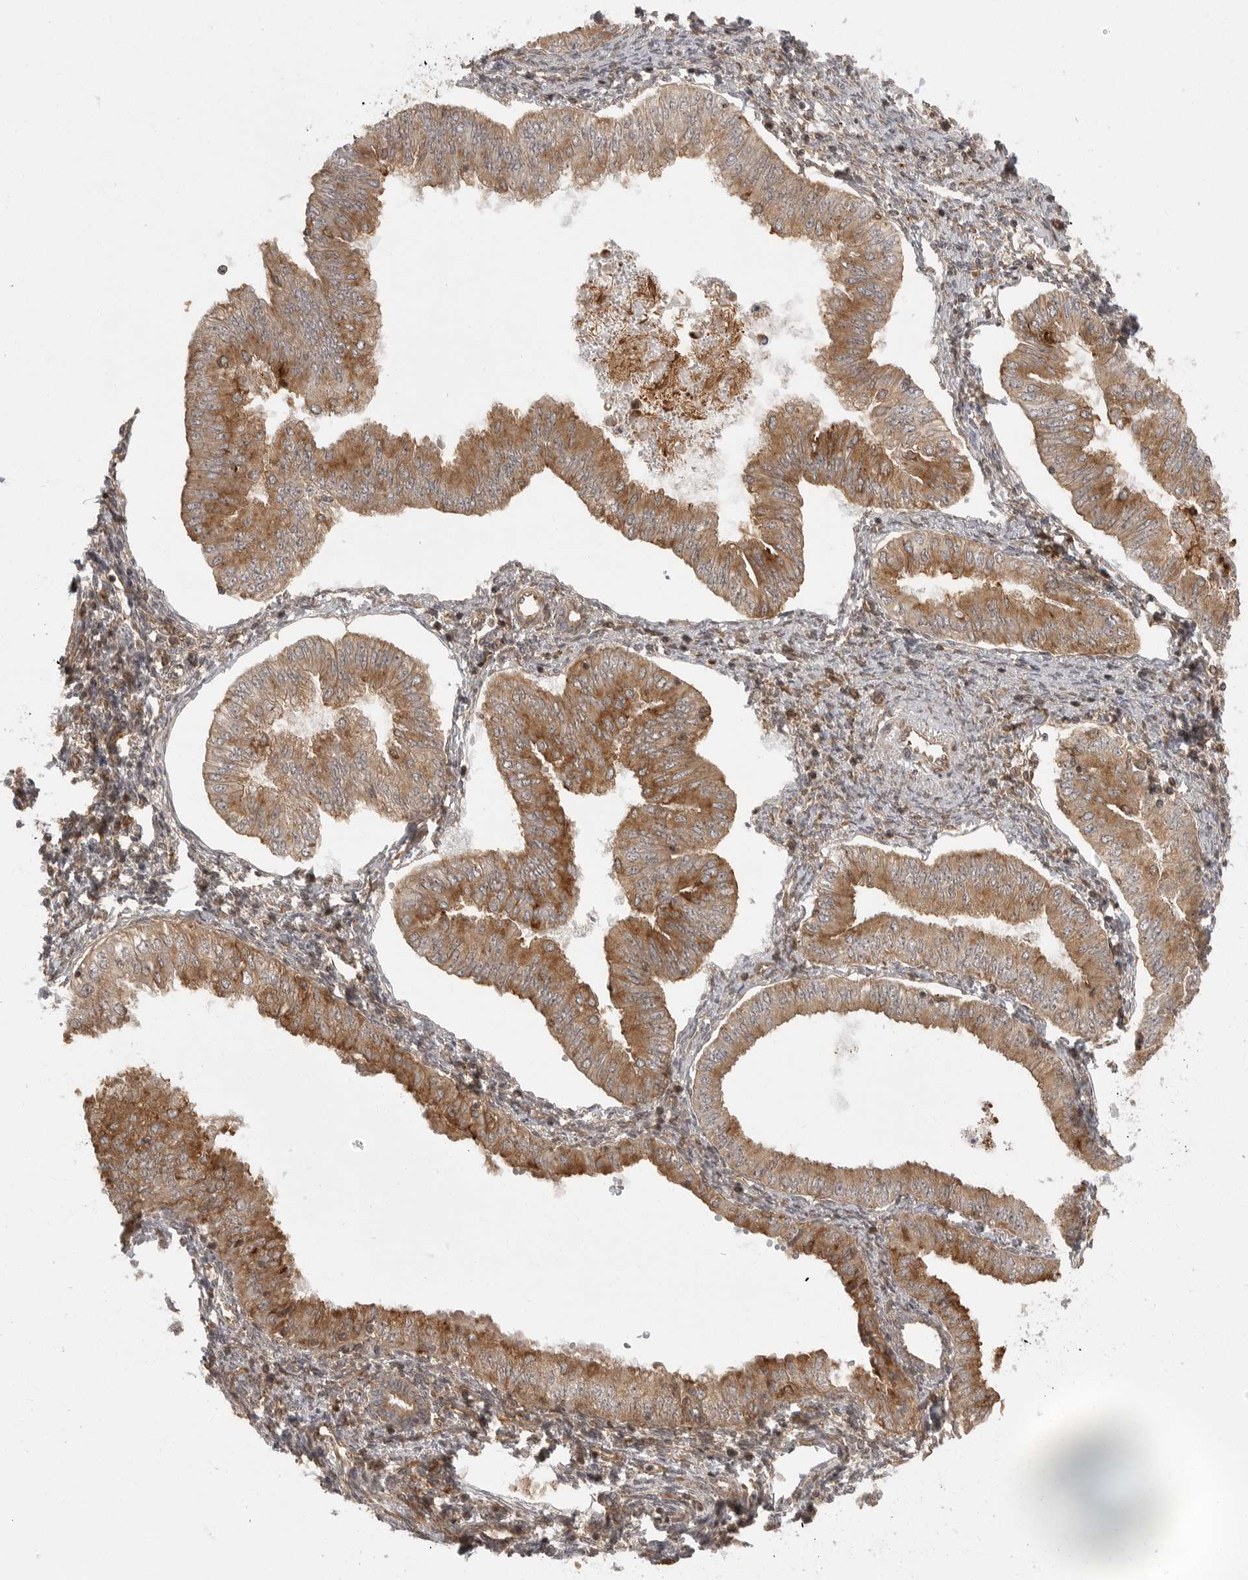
{"staining": {"intensity": "moderate", "quantity": ">75%", "location": "cytoplasmic/membranous"}, "tissue": "endometrial cancer", "cell_type": "Tumor cells", "image_type": "cancer", "snomed": [{"axis": "morphology", "description": "Normal tissue, NOS"}, {"axis": "morphology", "description": "Adenocarcinoma, NOS"}, {"axis": "topography", "description": "Endometrium"}], "caption": "Moderate cytoplasmic/membranous staining is identified in about >75% of tumor cells in endometrial cancer.", "gene": "FAT3", "patient": {"sex": "female", "age": 53}}